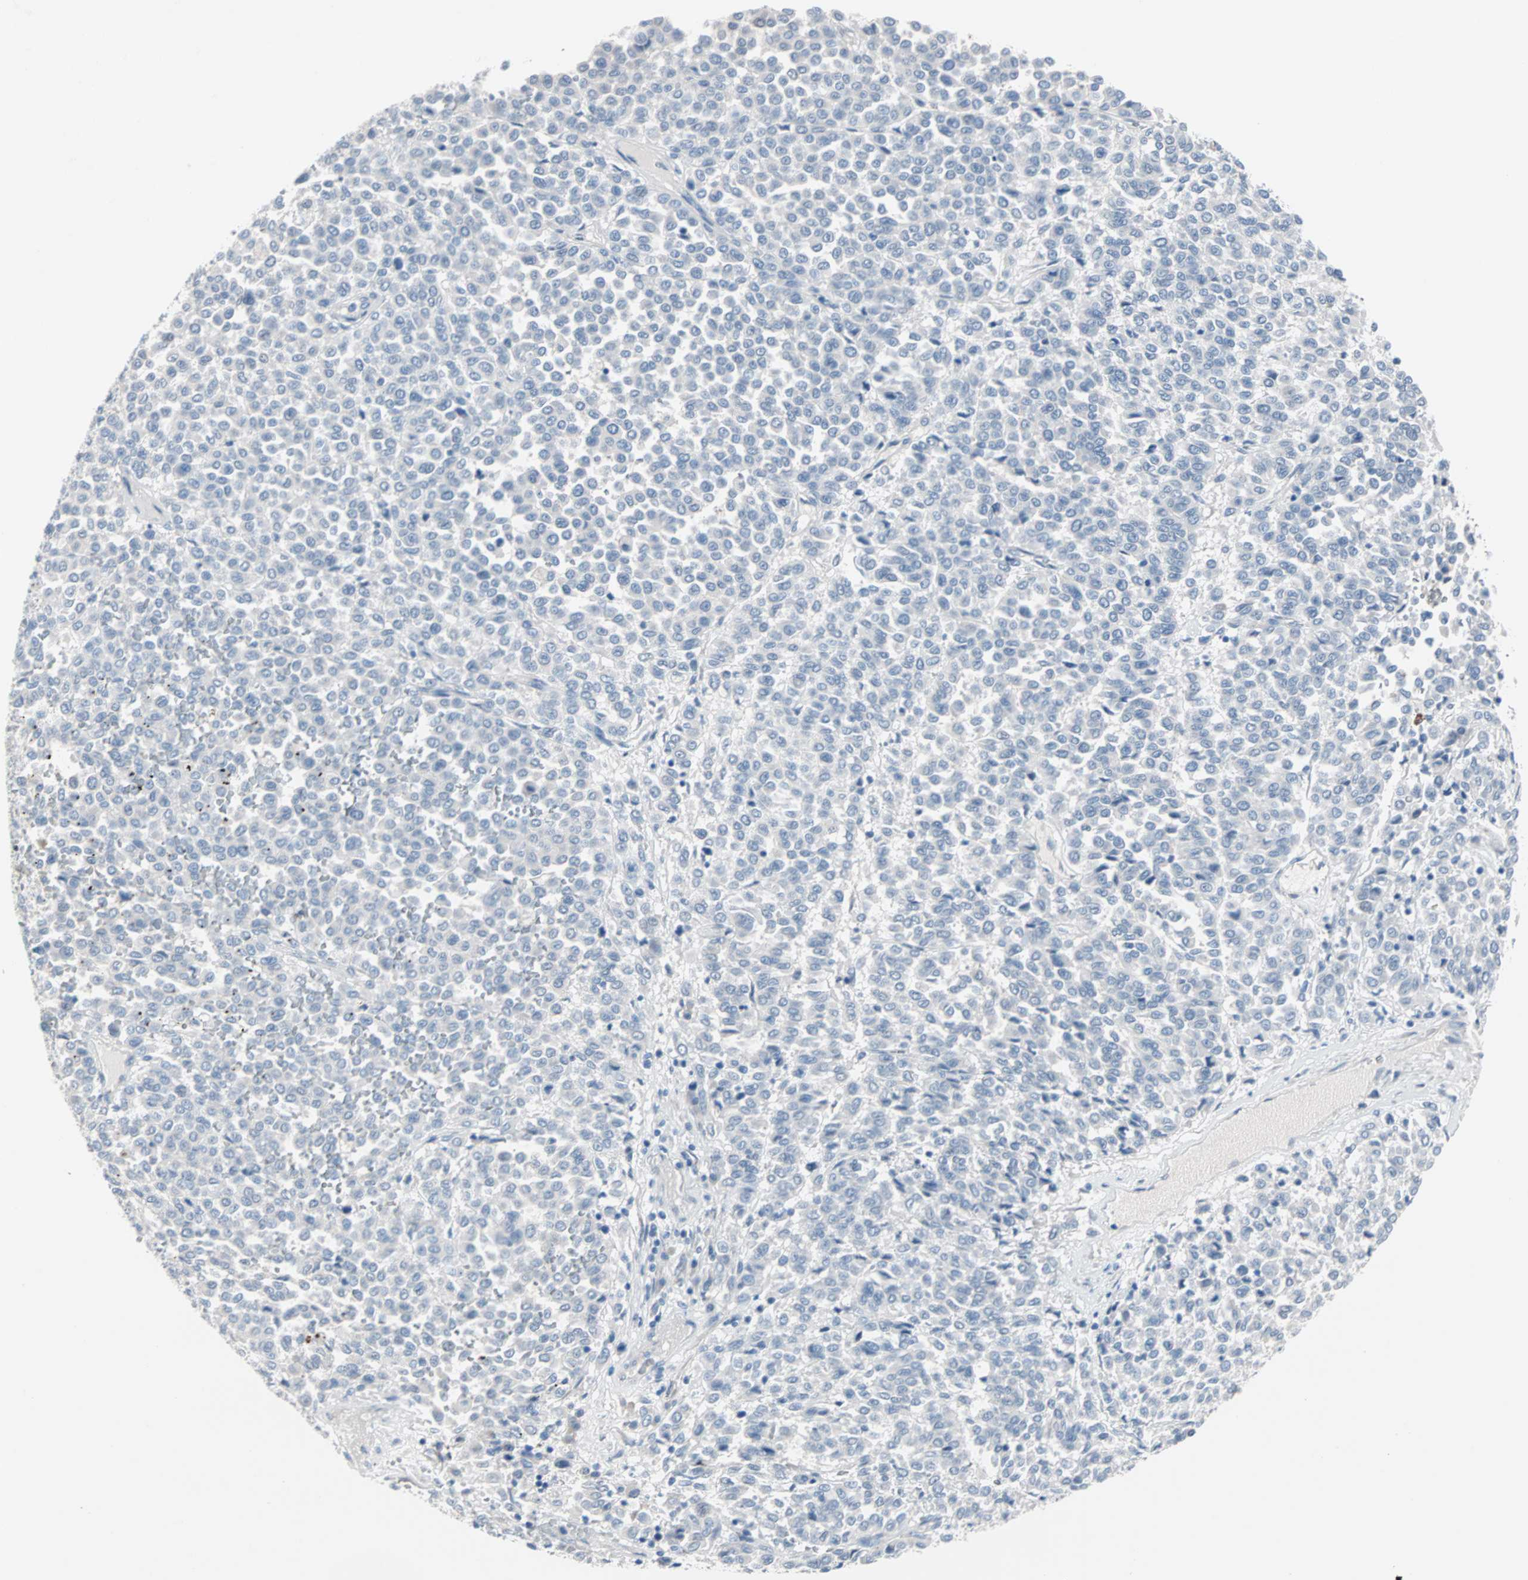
{"staining": {"intensity": "negative", "quantity": "none", "location": "none"}, "tissue": "melanoma", "cell_type": "Tumor cells", "image_type": "cancer", "snomed": [{"axis": "morphology", "description": "Malignant melanoma, Metastatic site"}, {"axis": "topography", "description": "Pancreas"}], "caption": "This is a photomicrograph of immunohistochemistry (IHC) staining of malignant melanoma (metastatic site), which shows no staining in tumor cells.", "gene": "ULBP1", "patient": {"sex": "female", "age": 30}}